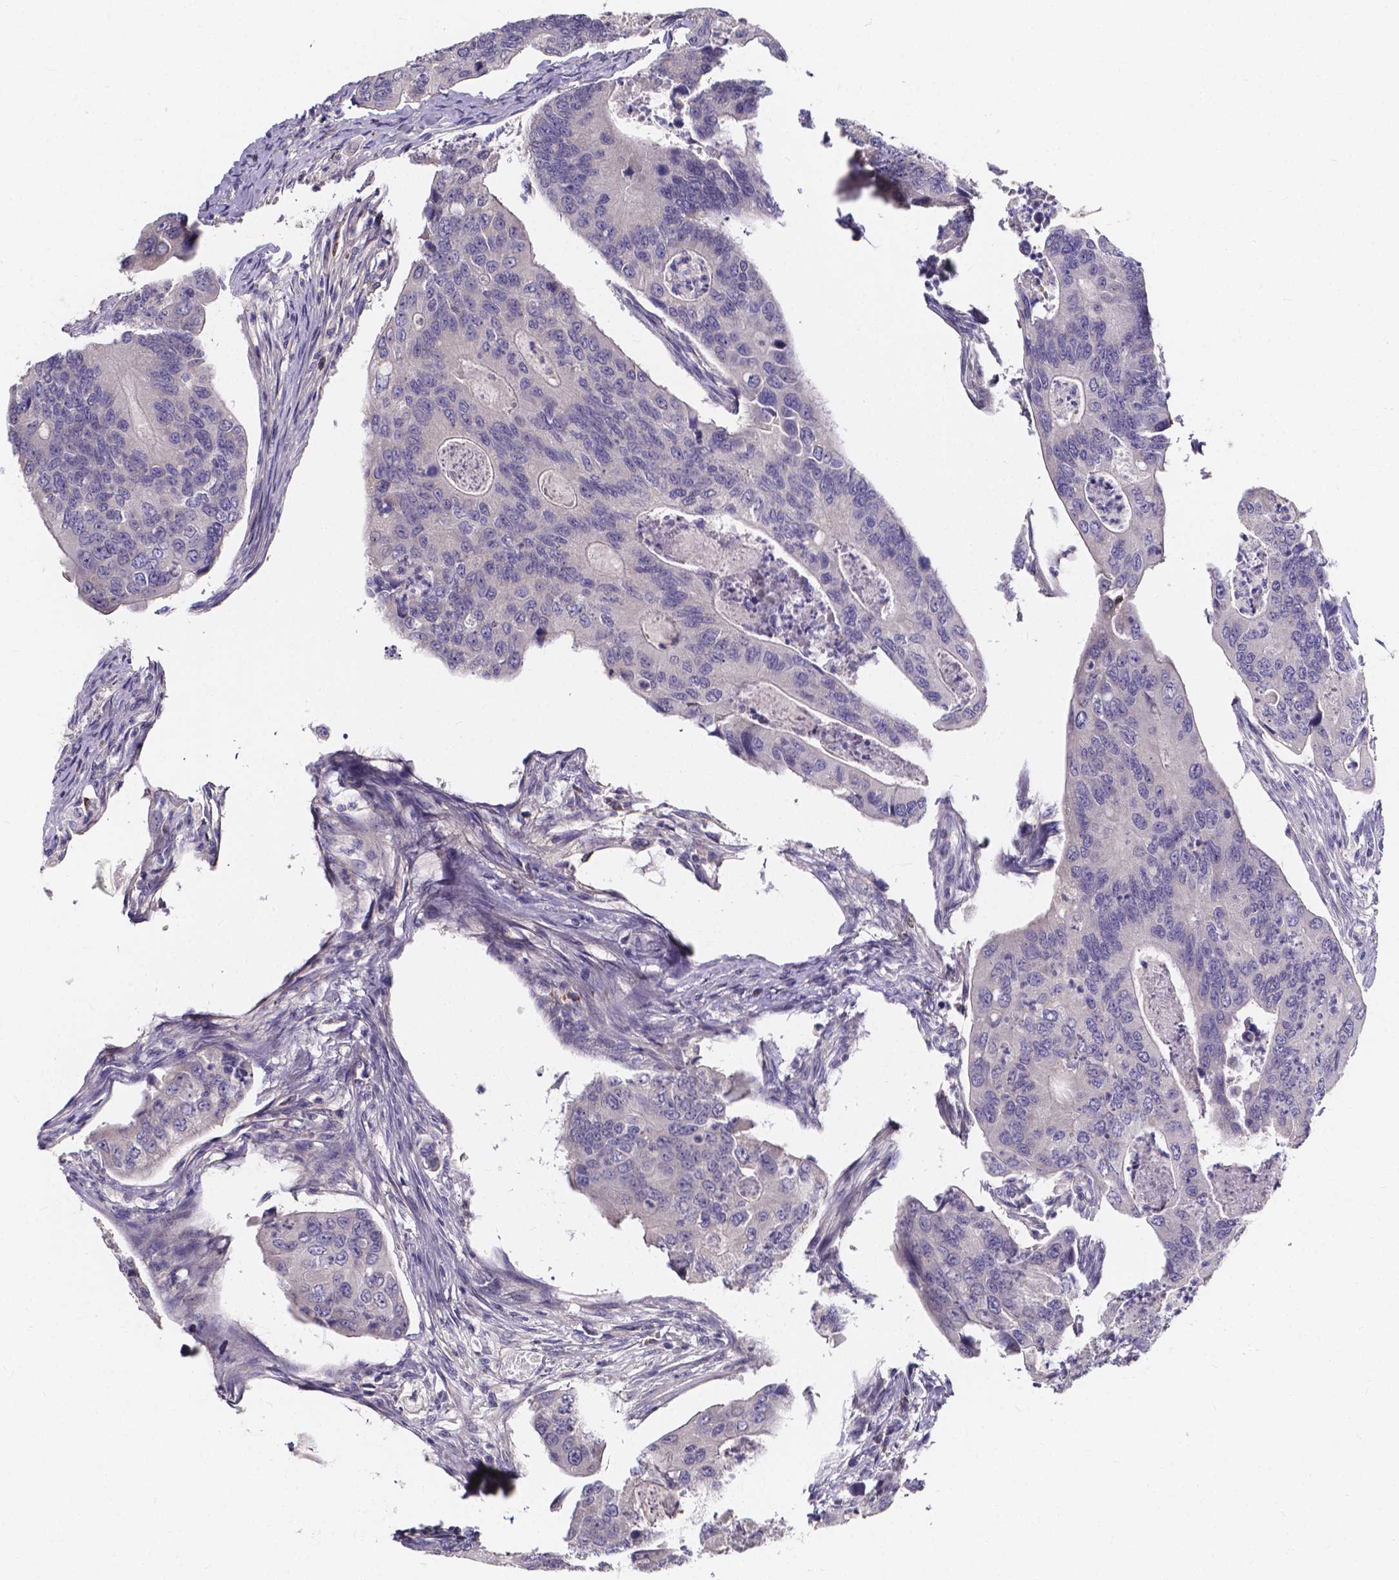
{"staining": {"intensity": "negative", "quantity": "none", "location": "none"}, "tissue": "colorectal cancer", "cell_type": "Tumor cells", "image_type": "cancer", "snomed": [{"axis": "morphology", "description": "Adenocarcinoma, NOS"}, {"axis": "topography", "description": "Colon"}], "caption": "Protein analysis of colorectal adenocarcinoma displays no significant positivity in tumor cells. Nuclei are stained in blue.", "gene": "SPOCD1", "patient": {"sex": "female", "age": 67}}